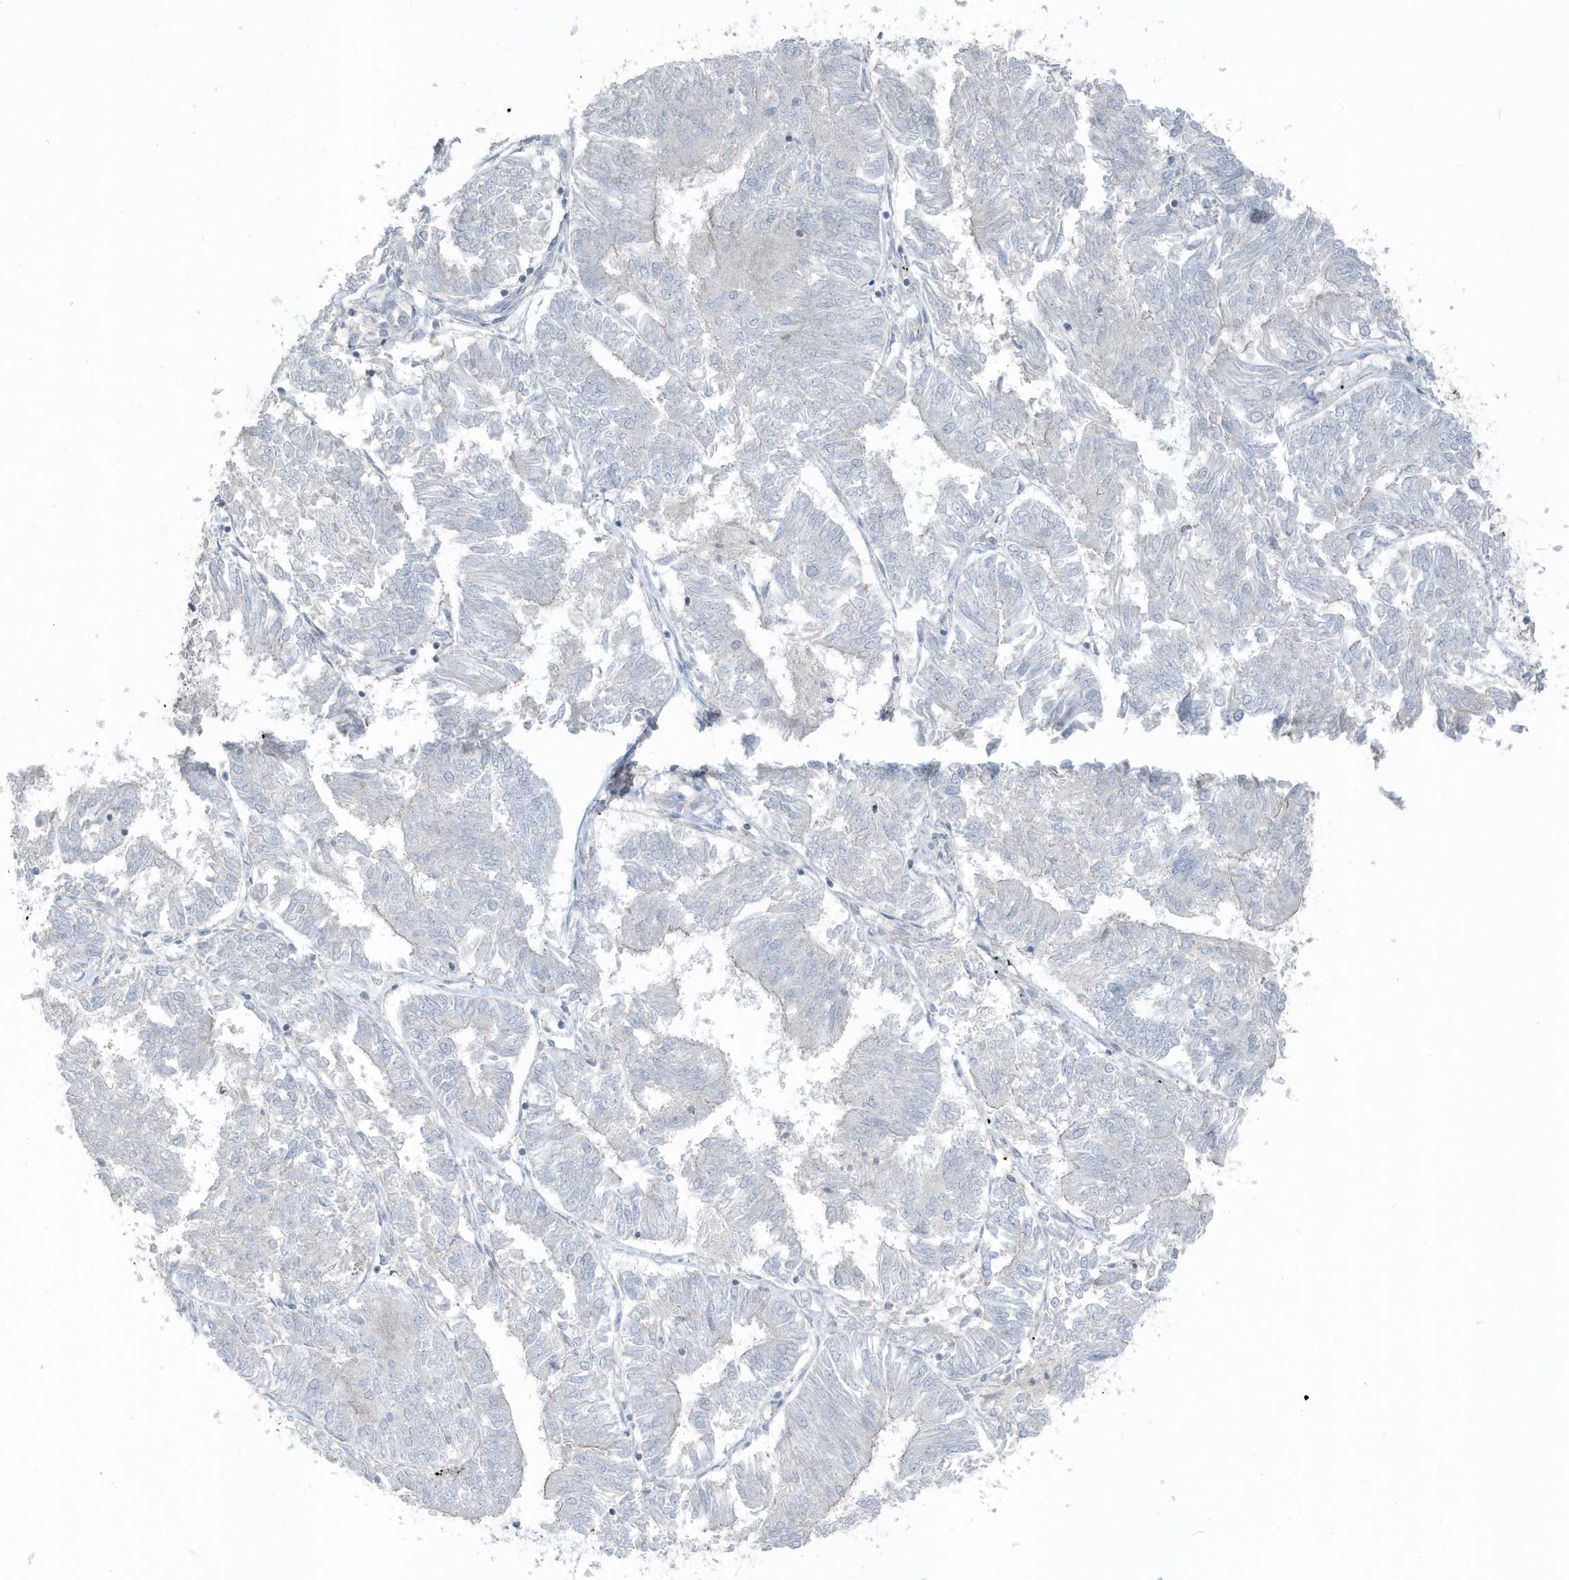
{"staining": {"intensity": "negative", "quantity": "none", "location": "none"}, "tissue": "endometrial cancer", "cell_type": "Tumor cells", "image_type": "cancer", "snomed": [{"axis": "morphology", "description": "Adenocarcinoma, NOS"}, {"axis": "topography", "description": "Endometrium"}], "caption": "Tumor cells are negative for protein expression in human endometrial cancer.", "gene": "ACTC1", "patient": {"sex": "female", "age": 58}}